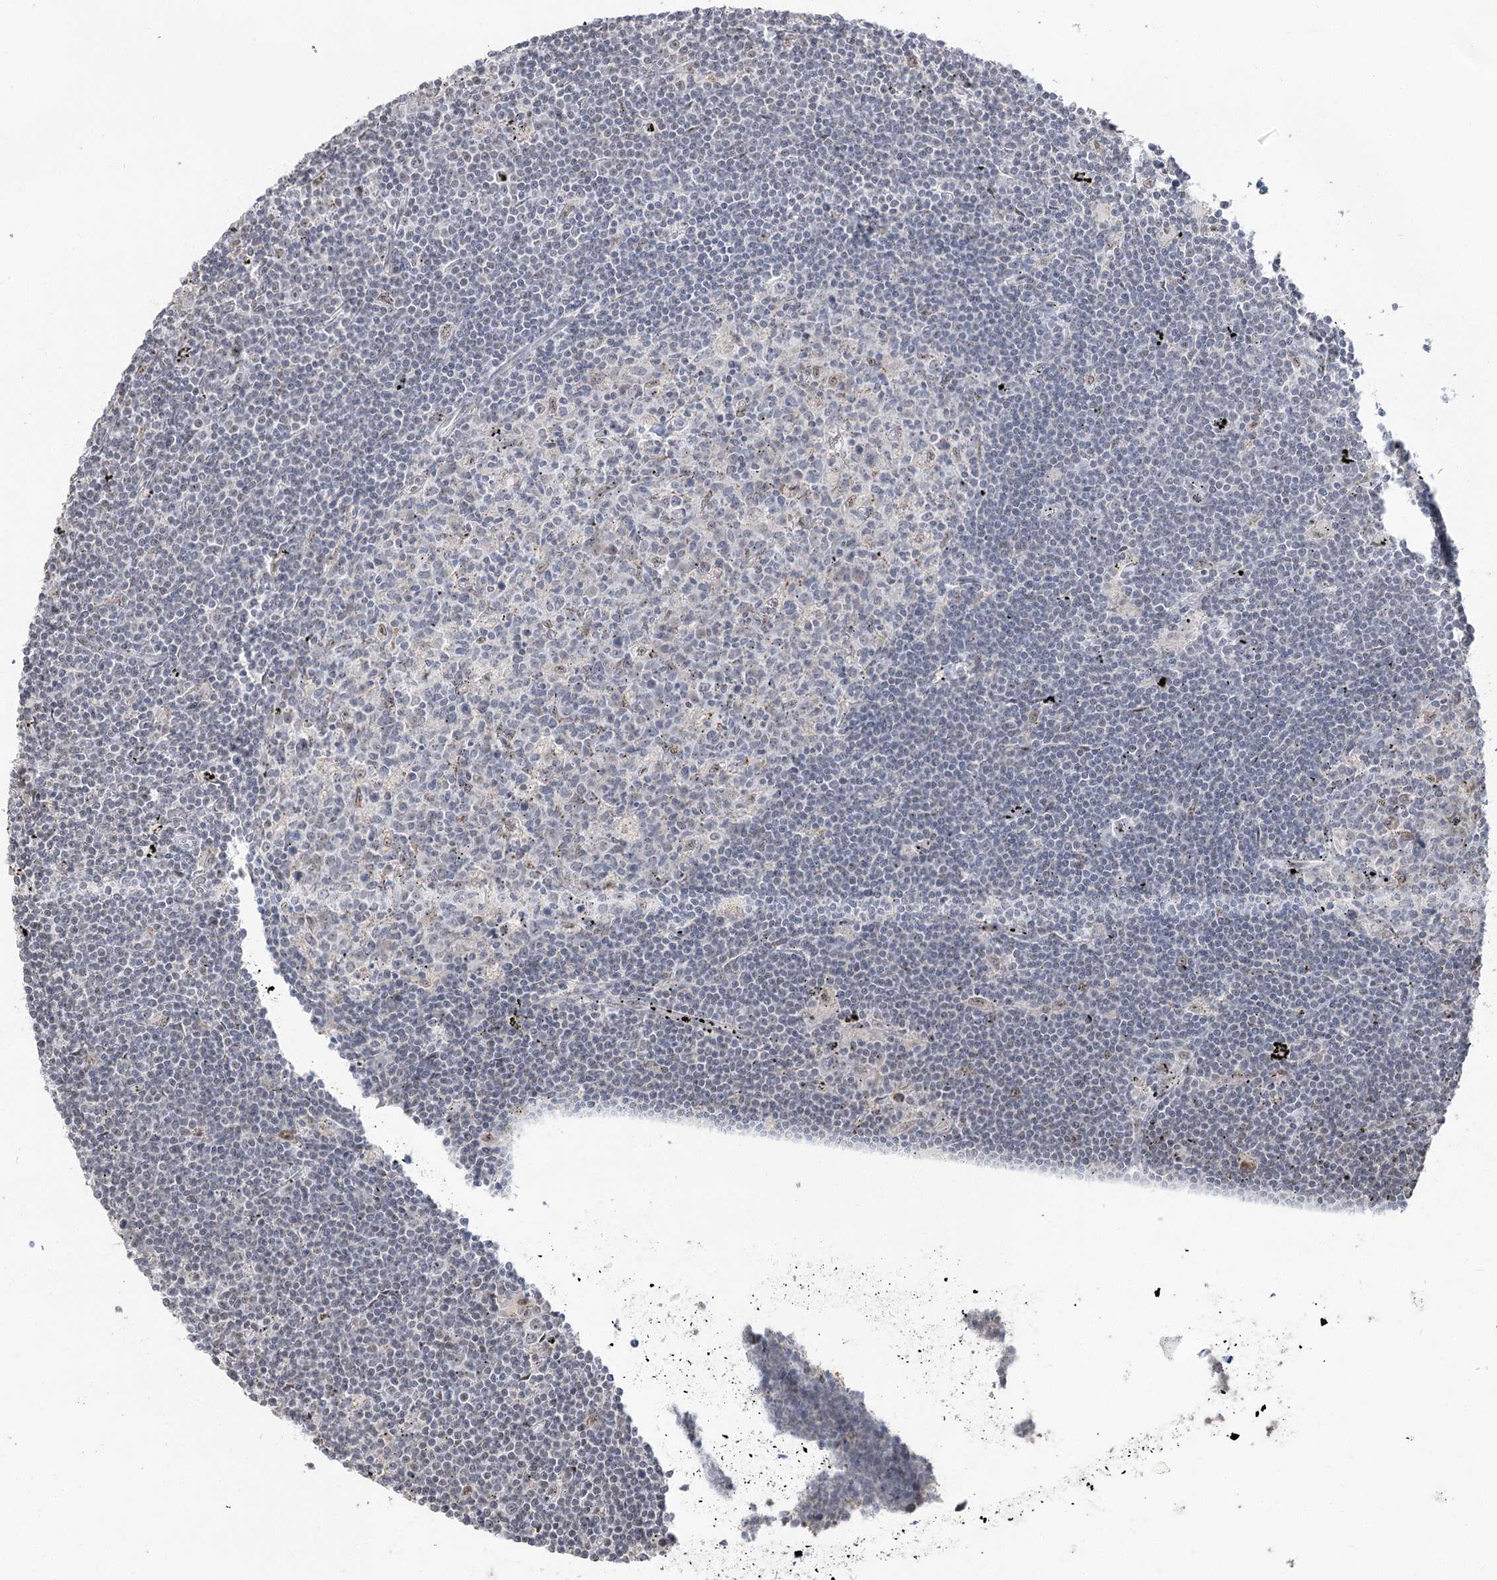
{"staining": {"intensity": "negative", "quantity": "none", "location": "none"}, "tissue": "lymphoma", "cell_type": "Tumor cells", "image_type": "cancer", "snomed": [{"axis": "morphology", "description": "Malignant lymphoma, non-Hodgkin's type, Low grade"}, {"axis": "topography", "description": "Spleen"}], "caption": "This is an IHC micrograph of lymphoma. There is no expression in tumor cells.", "gene": "RUFY4", "patient": {"sex": "male", "age": 76}}